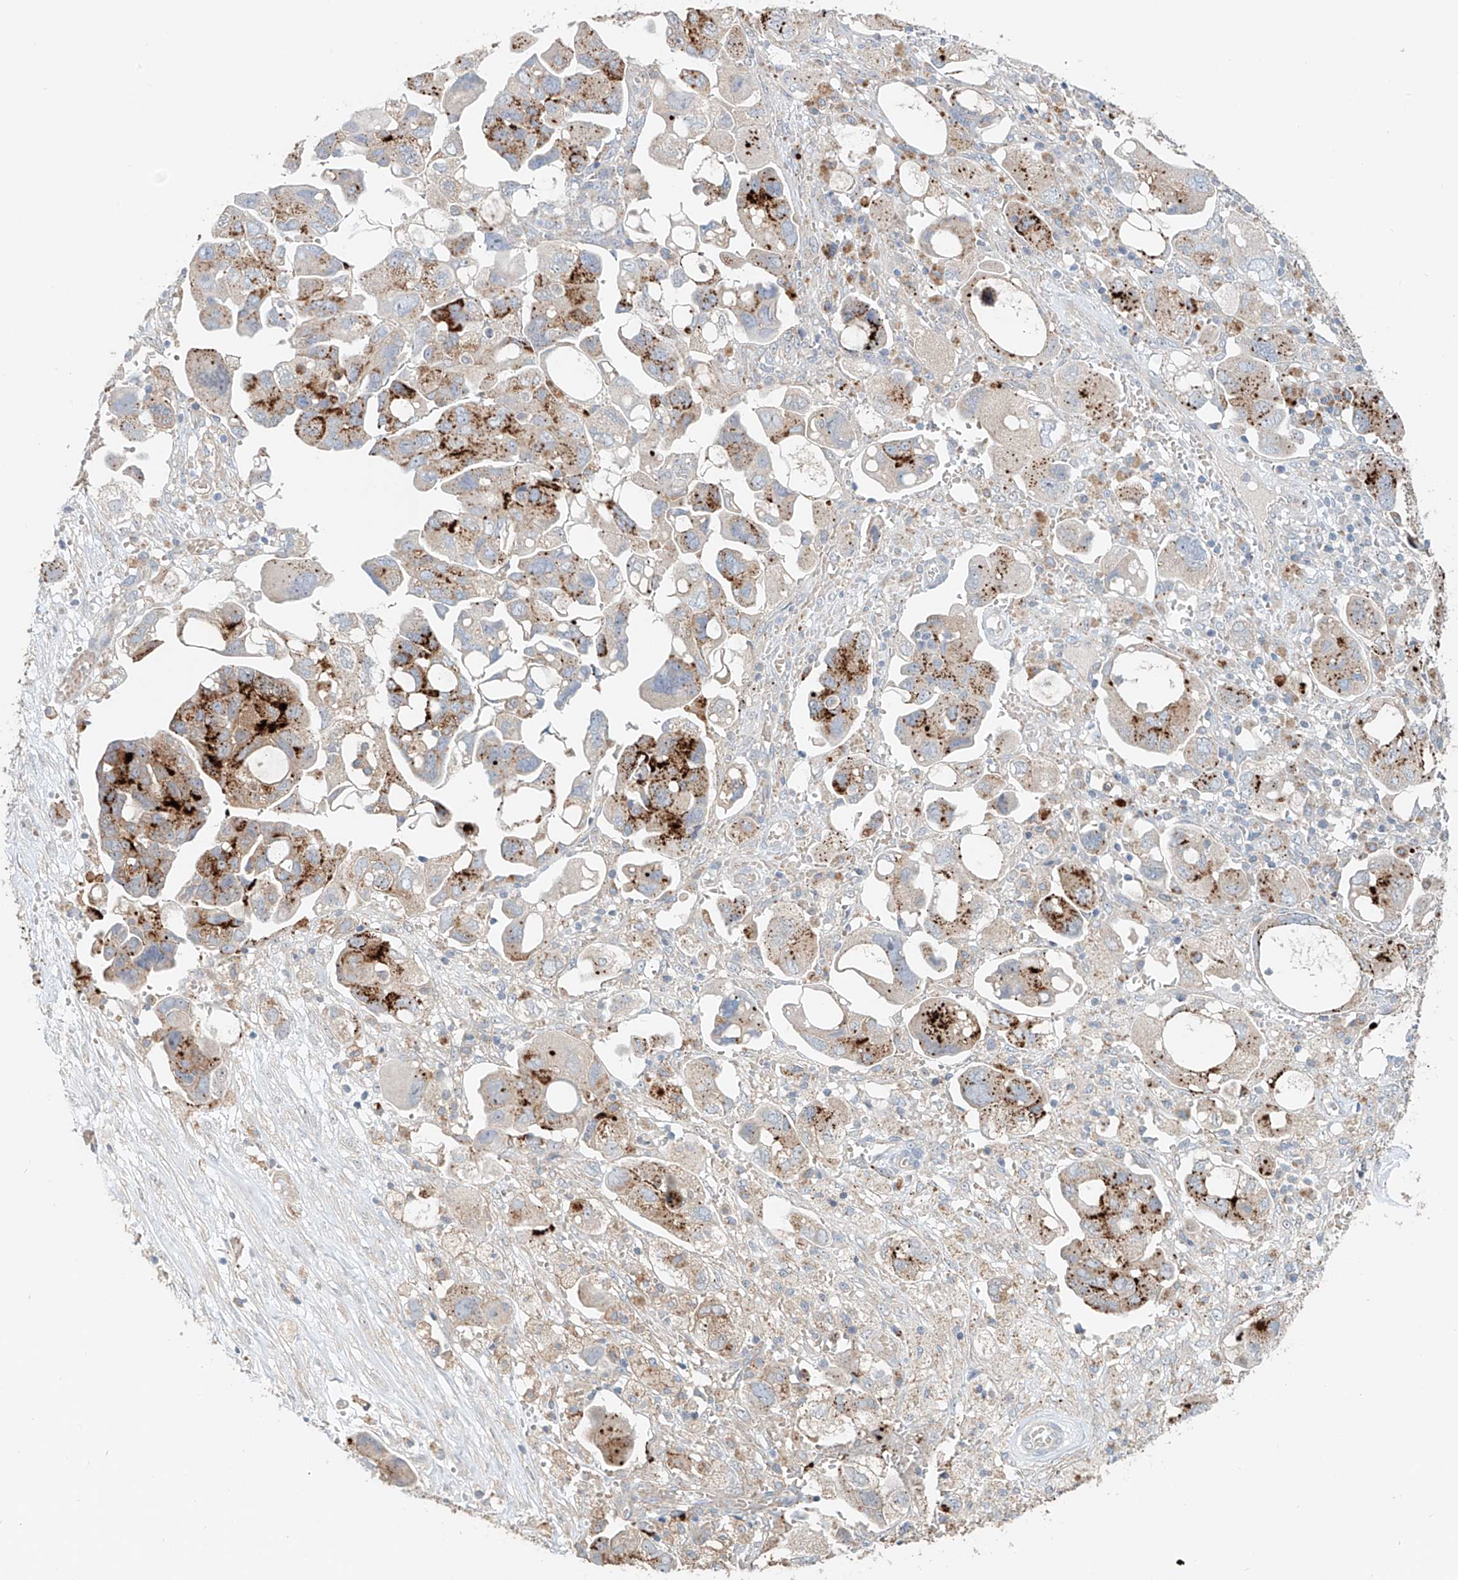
{"staining": {"intensity": "strong", "quantity": "25%-75%", "location": "cytoplasmic/membranous"}, "tissue": "ovarian cancer", "cell_type": "Tumor cells", "image_type": "cancer", "snomed": [{"axis": "morphology", "description": "Carcinoma, NOS"}, {"axis": "morphology", "description": "Cystadenocarcinoma, serous, NOS"}, {"axis": "topography", "description": "Ovary"}], "caption": "Protein expression analysis of human ovarian cancer reveals strong cytoplasmic/membranous positivity in about 25%-75% of tumor cells.", "gene": "TRIM47", "patient": {"sex": "female", "age": 69}}